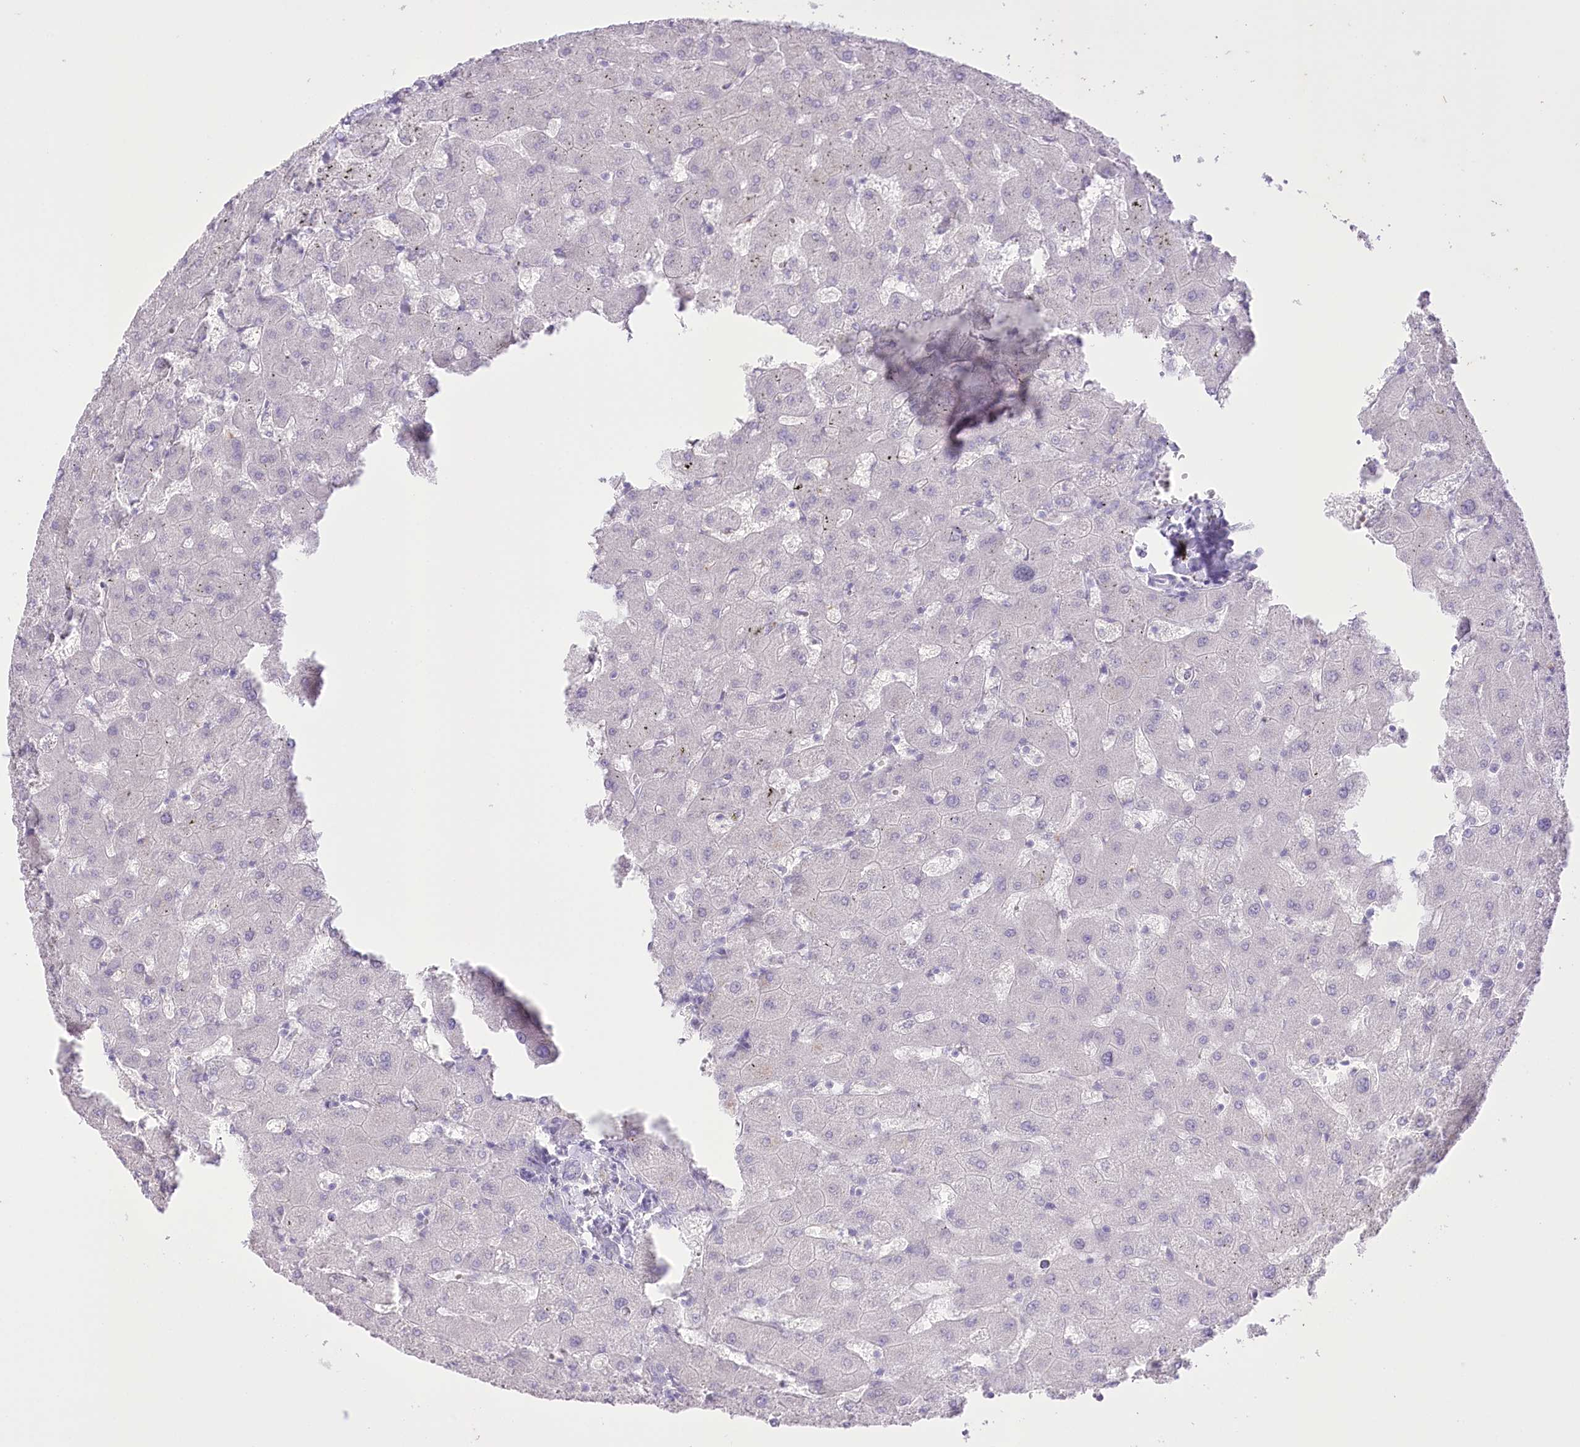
{"staining": {"intensity": "negative", "quantity": "none", "location": "none"}, "tissue": "liver", "cell_type": "Cholangiocytes", "image_type": "normal", "snomed": [{"axis": "morphology", "description": "Normal tissue, NOS"}, {"axis": "topography", "description": "Liver"}], "caption": "Immunohistochemistry image of normal liver stained for a protein (brown), which shows no expression in cholangiocytes.", "gene": "SLC39A10", "patient": {"sex": "female", "age": 63}}